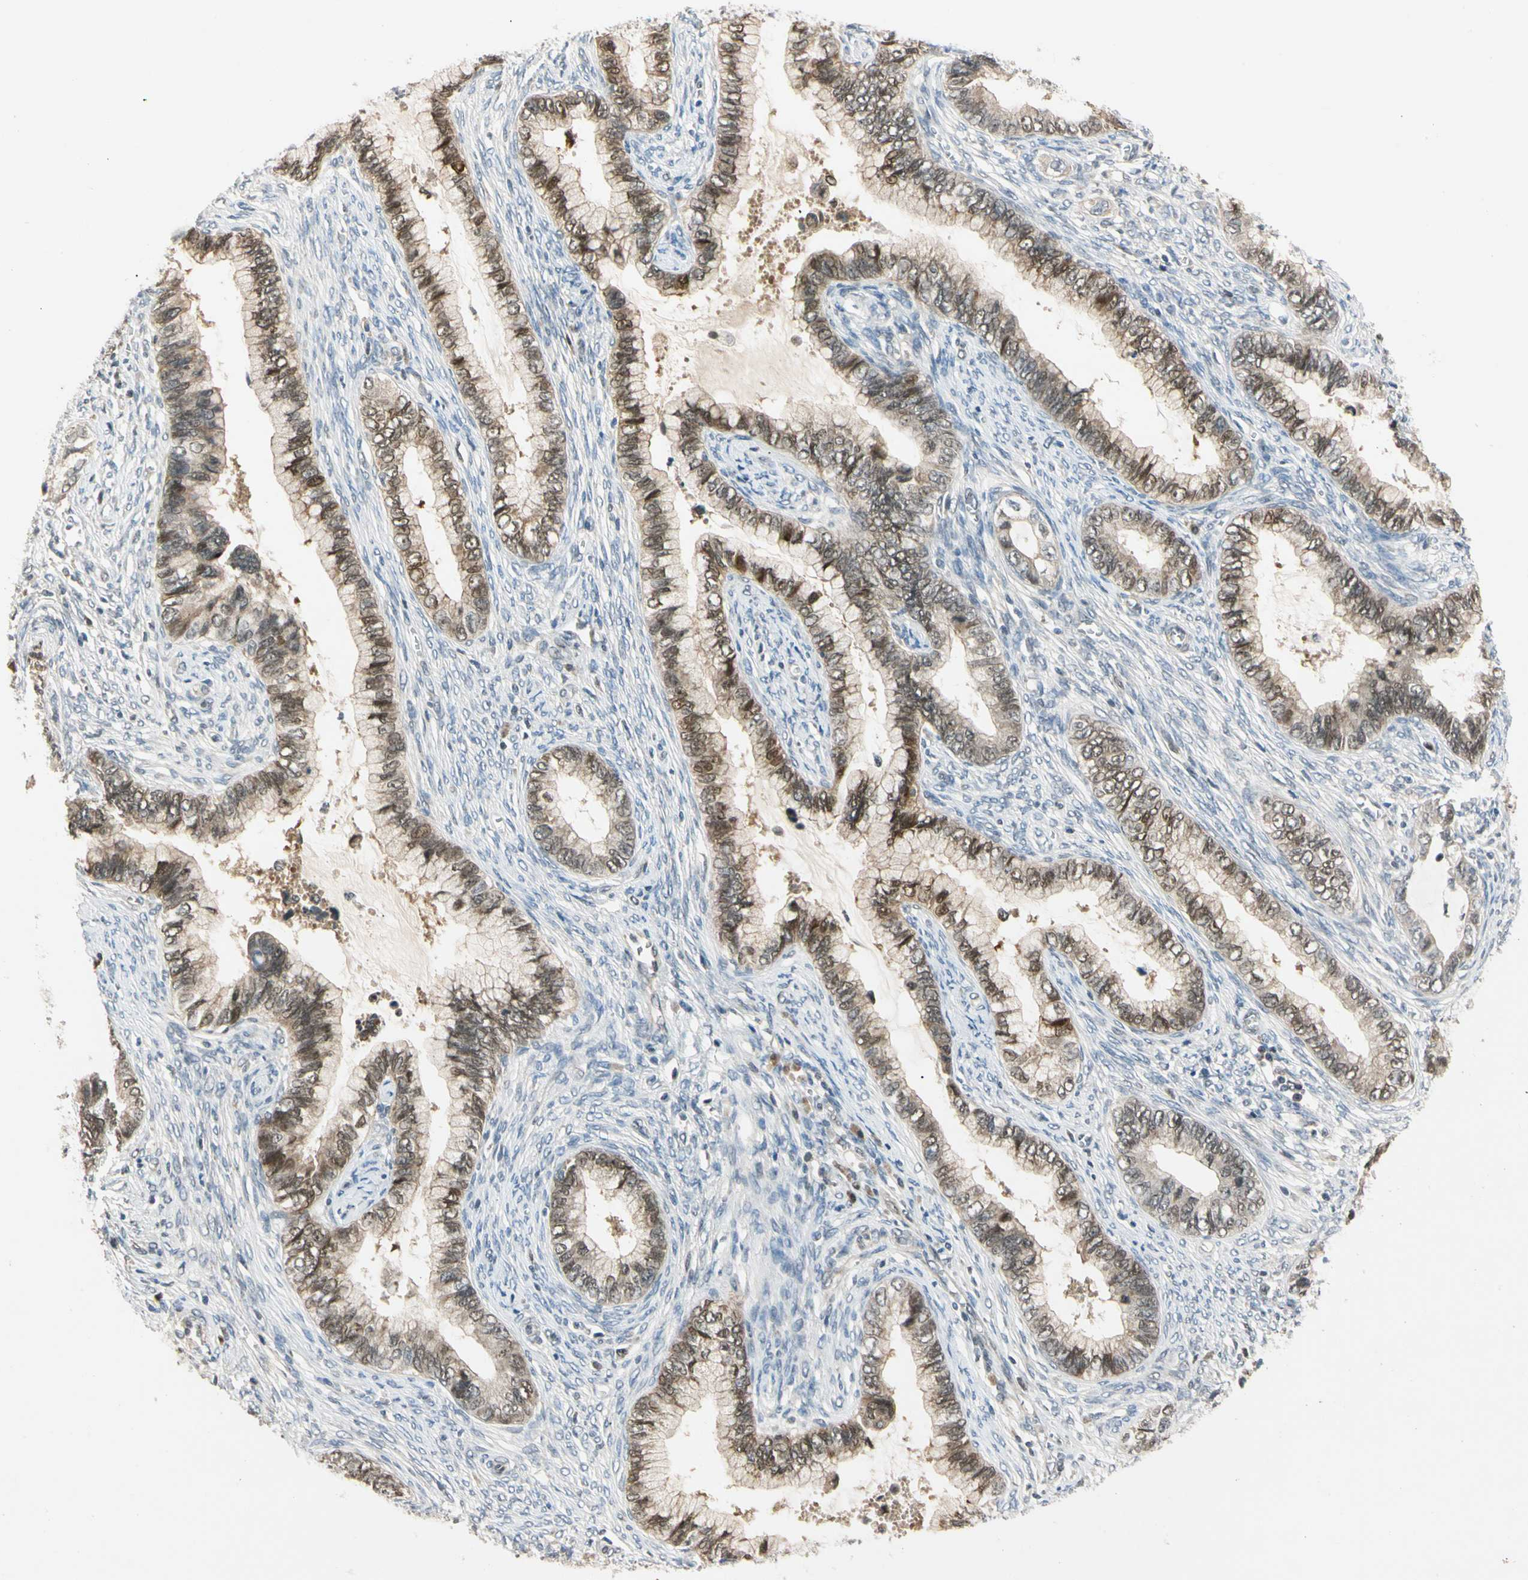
{"staining": {"intensity": "moderate", "quantity": ">75%", "location": "nuclear"}, "tissue": "cervical cancer", "cell_type": "Tumor cells", "image_type": "cancer", "snomed": [{"axis": "morphology", "description": "Adenocarcinoma, NOS"}, {"axis": "topography", "description": "Cervix"}], "caption": "This is a micrograph of immunohistochemistry (IHC) staining of cervical cancer (adenocarcinoma), which shows moderate staining in the nuclear of tumor cells.", "gene": "RIOX2", "patient": {"sex": "female", "age": 44}}